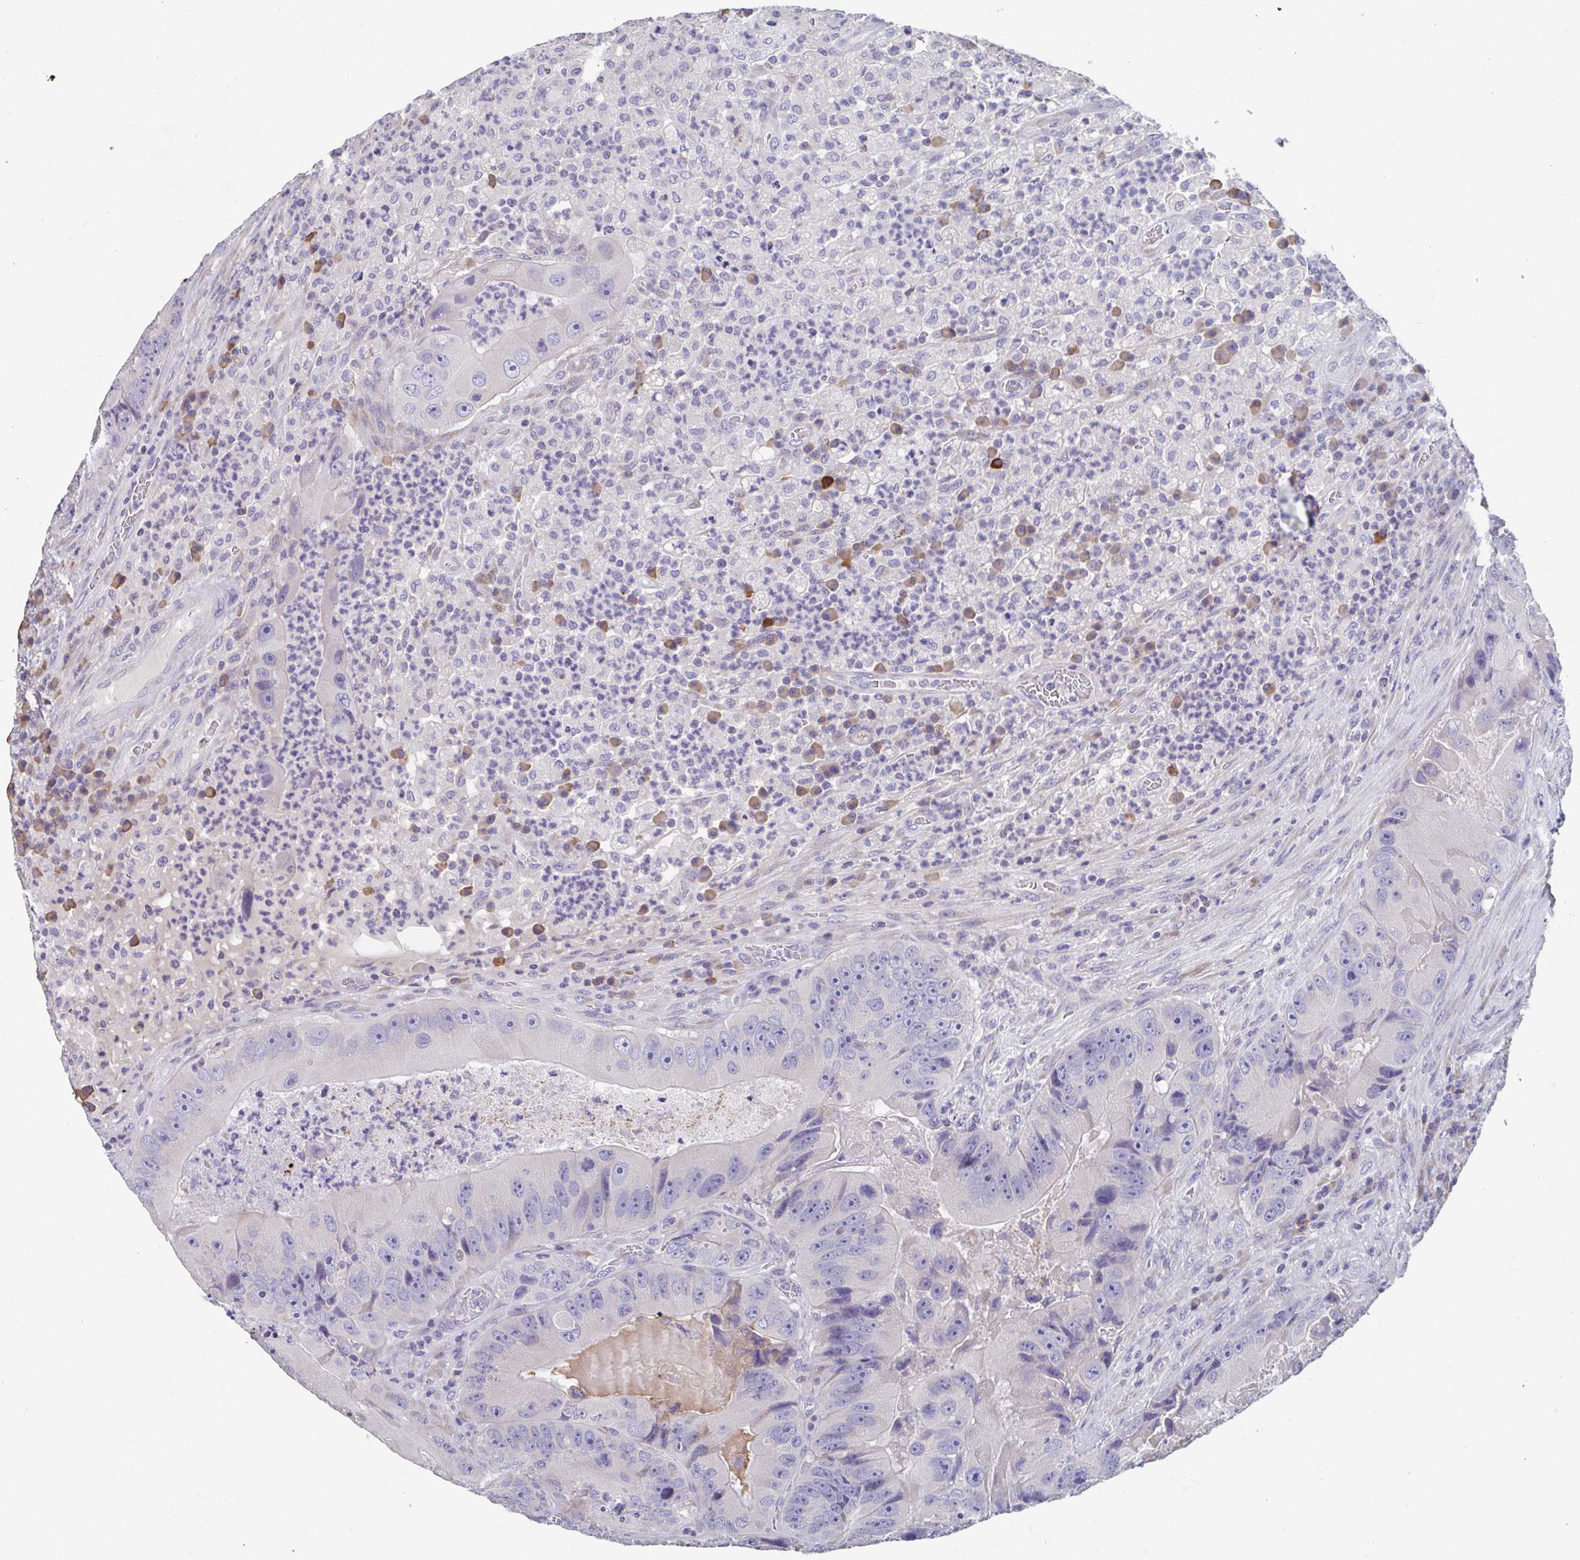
{"staining": {"intensity": "negative", "quantity": "none", "location": "none"}, "tissue": "colorectal cancer", "cell_type": "Tumor cells", "image_type": "cancer", "snomed": [{"axis": "morphology", "description": "Adenocarcinoma, NOS"}, {"axis": "topography", "description": "Colon"}], "caption": "Tumor cells show no significant positivity in colorectal cancer.", "gene": "LRRC58", "patient": {"sex": "female", "age": 86}}